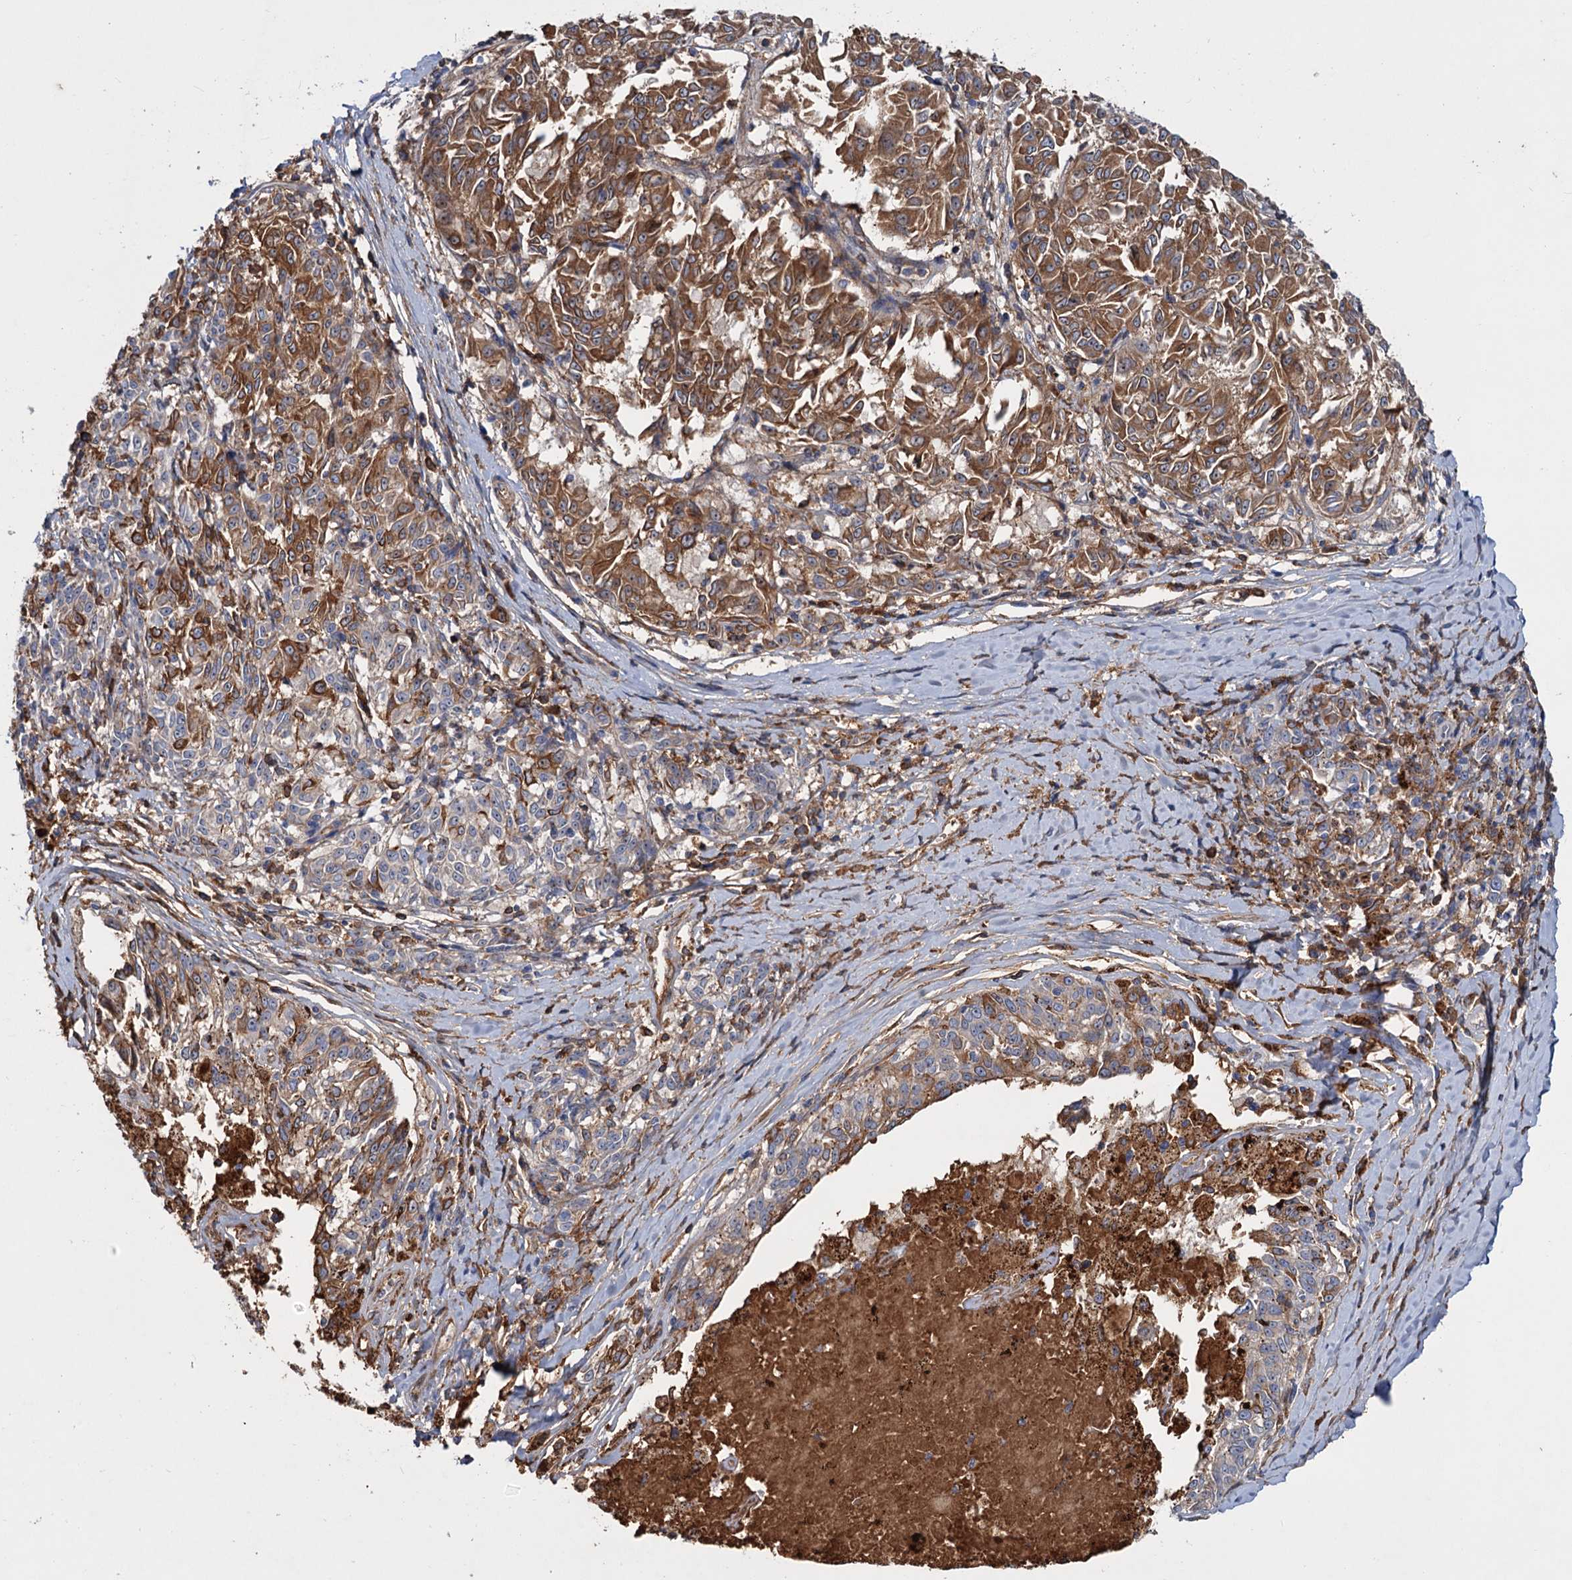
{"staining": {"intensity": "moderate", "quantity": ">75%", "location": "cytoplasmic/membranous"}, "tissue": "melanoma", "cell_type": "Tumor cells", "image_type": "cancer", "snomed": [{"axis": "morphology", "description": "Malignant melanoma, NOS"}, {"axis": "topography", "description": "Skin"}], "caption": "A histopathology image of human malignant melanoma stained for a protein reveals moderate cytoplasmic/membranous brown staining in tumor cells.", "gene": "CHRD", "patient": {"sex": "female", "age": 72}}